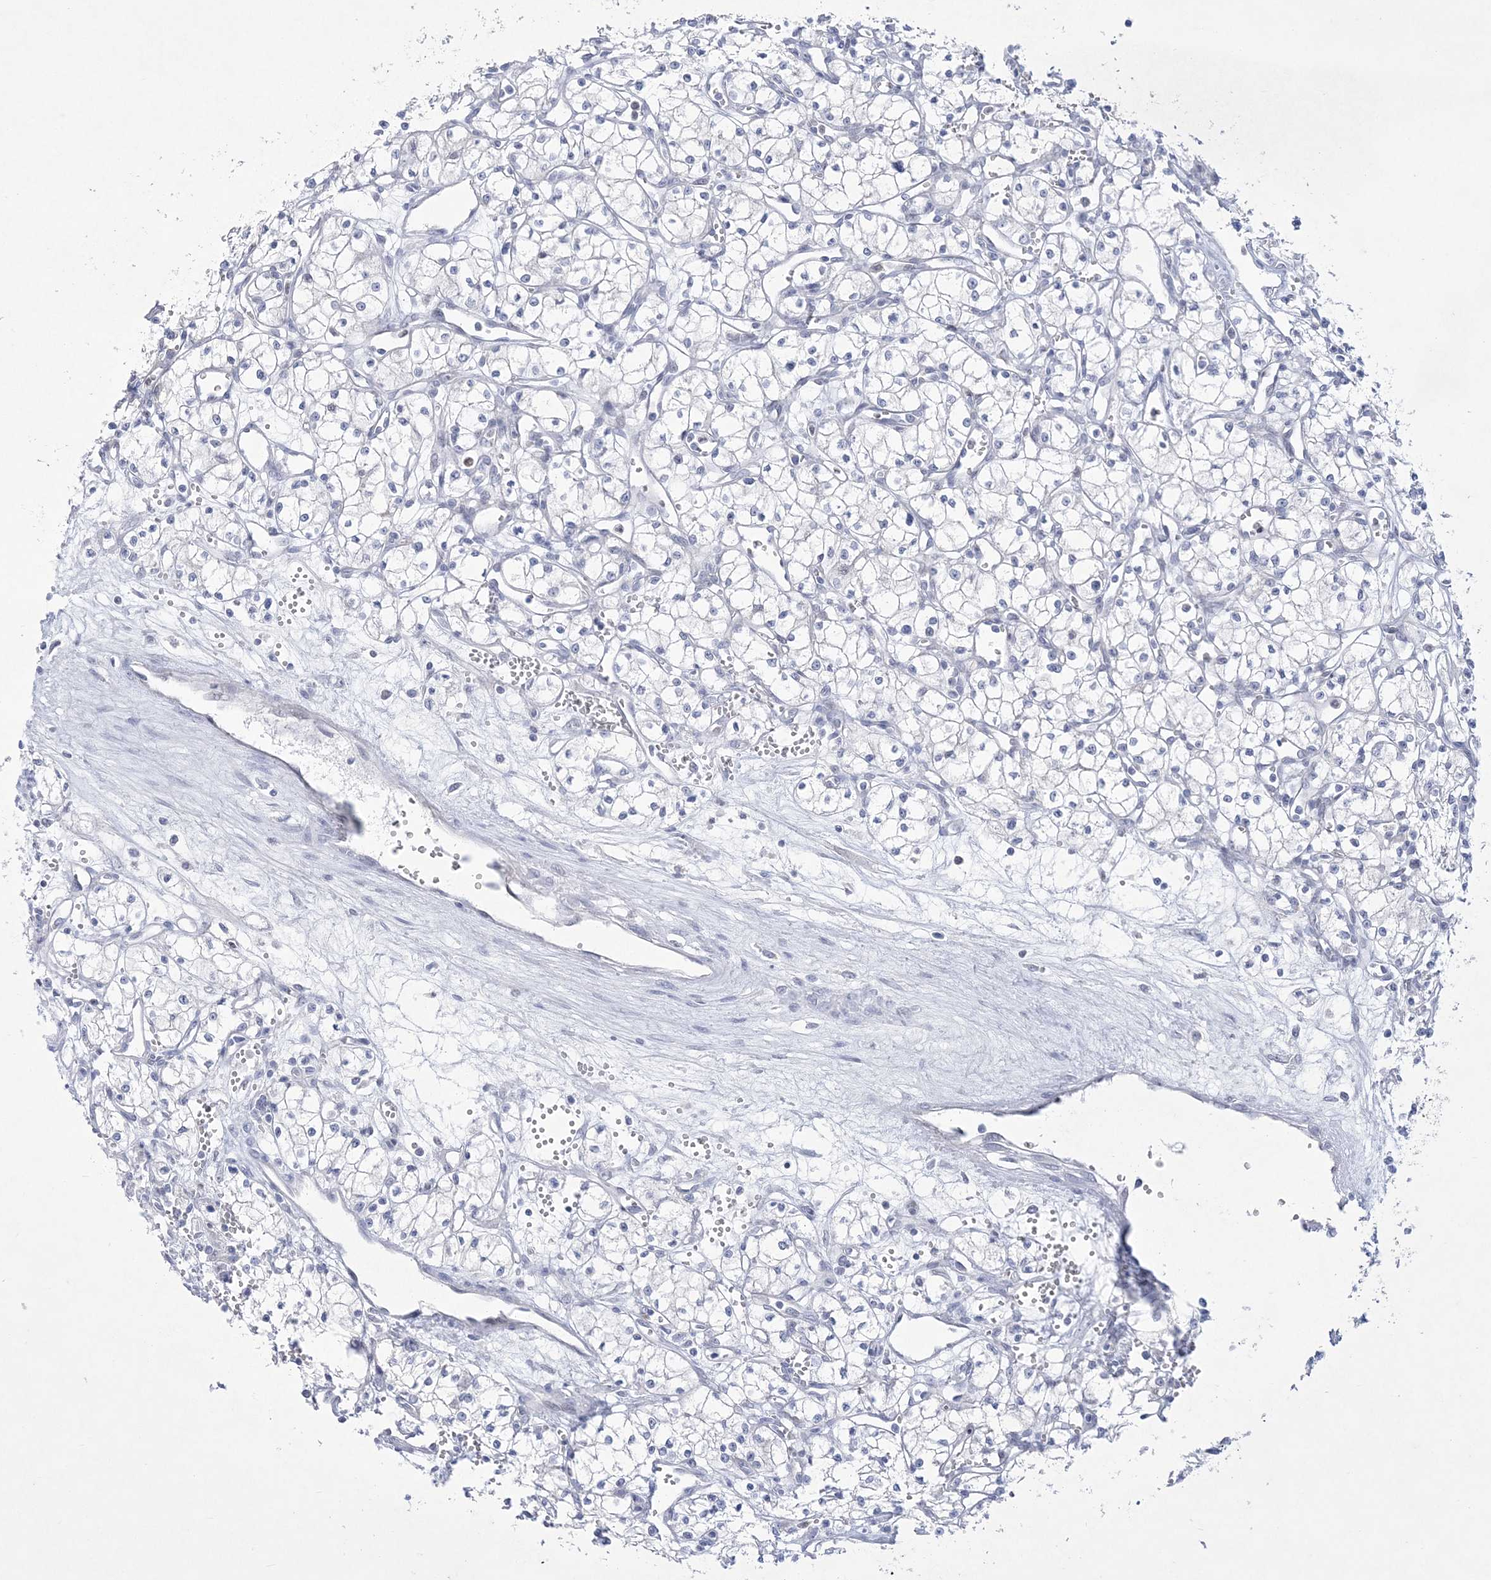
{"staining": {"intensity": "negative", "quantity": "none", "location": "none"}, "tissue": "renal cancer", "cell_type": "Tumor cells", "image_type": "cancer", "snomed": [{"axis": "morphology", "description": "Adenocarcinoma, NOS"}, {"axis": "topography", "description": "Kidney"}], "caption": "Tumor cells show no significant positivity in adenocarcinoma (renal).", "gene": "WDR27", "patient": {"sex": "male", "age": 59}}